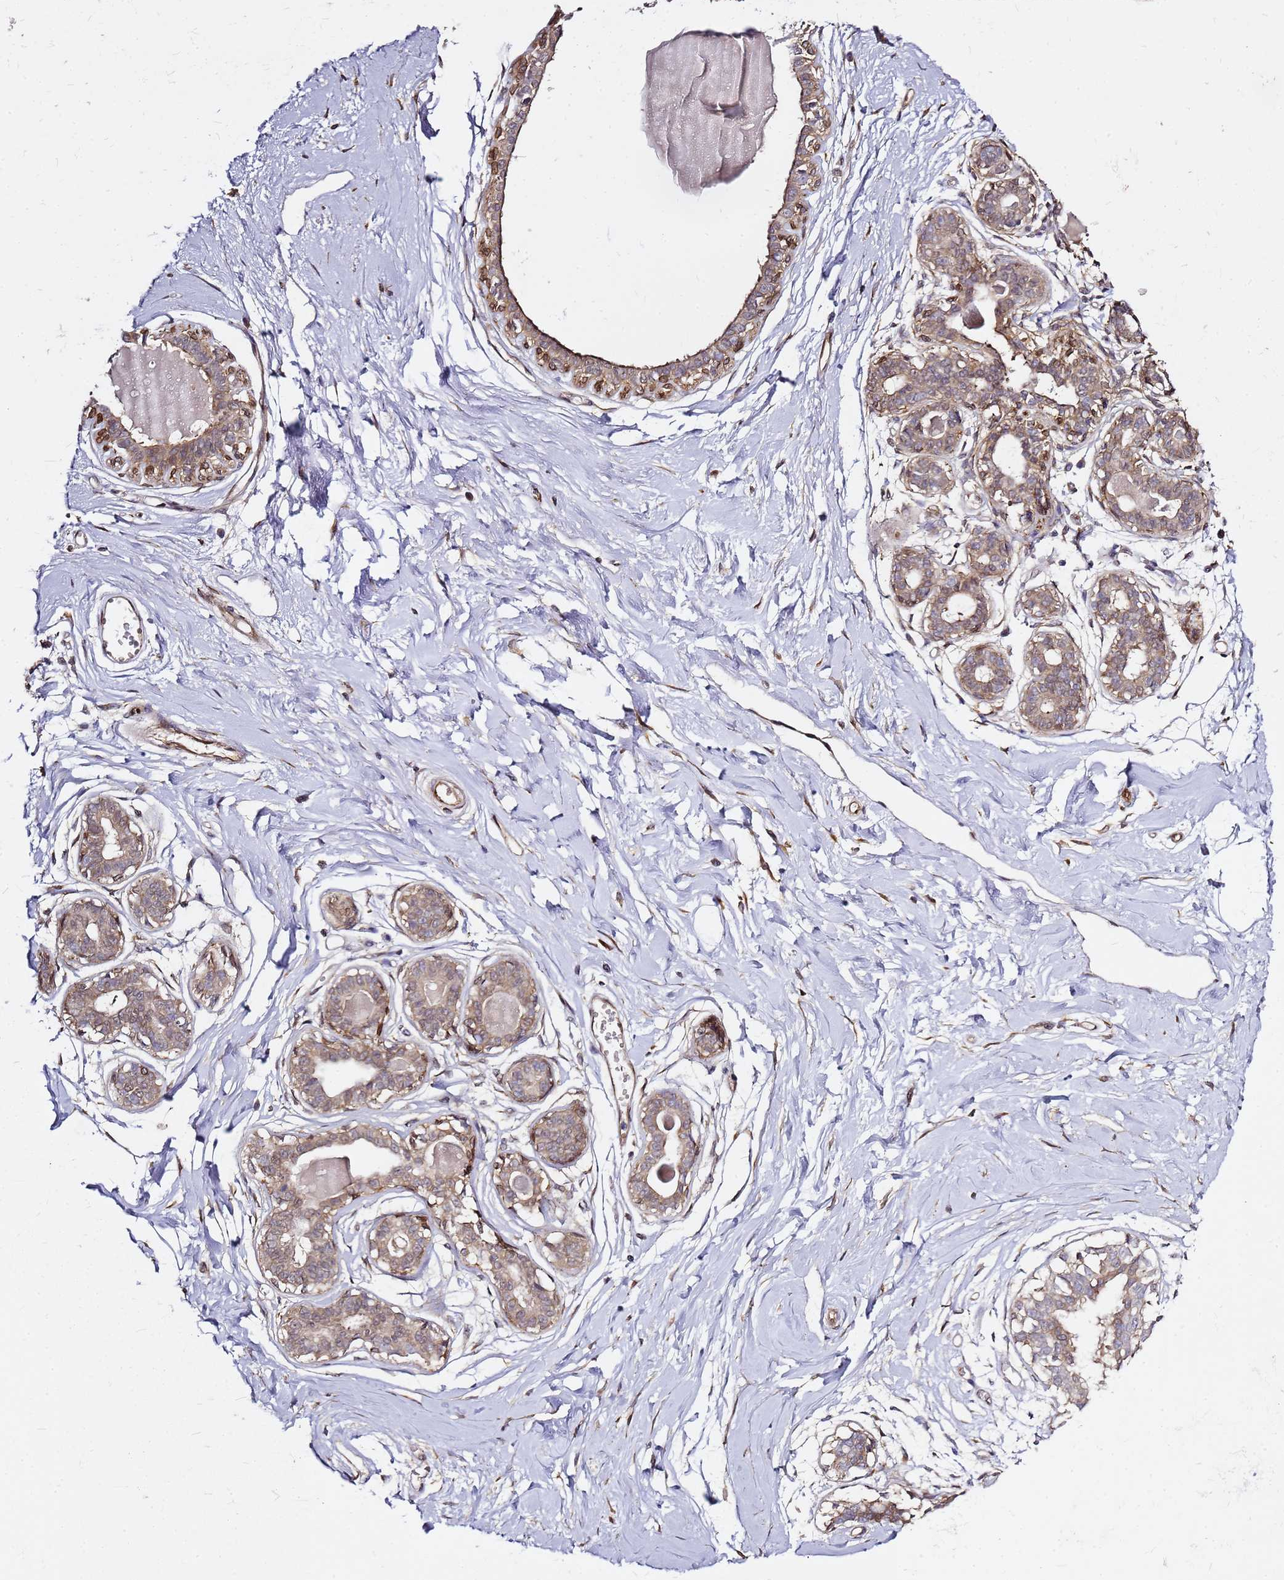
{"staining": {"intensity": "negative", "quantity": "none", "location": "none"}, "tissue": "breast", "cell_type": "Adipocytes", "image_type": "normal", "snomed": [{"axis": "morphology", "description": "Normal tissue, NOS"}, {"axis": "topography", "description": "Breast"}], "caption": "An IHC micrograph of unremarkable breast is shown. There is no staining in adipocytes of breast.", "gene": "NUDT14", "patient": {"sex": "female", "age": 45}}